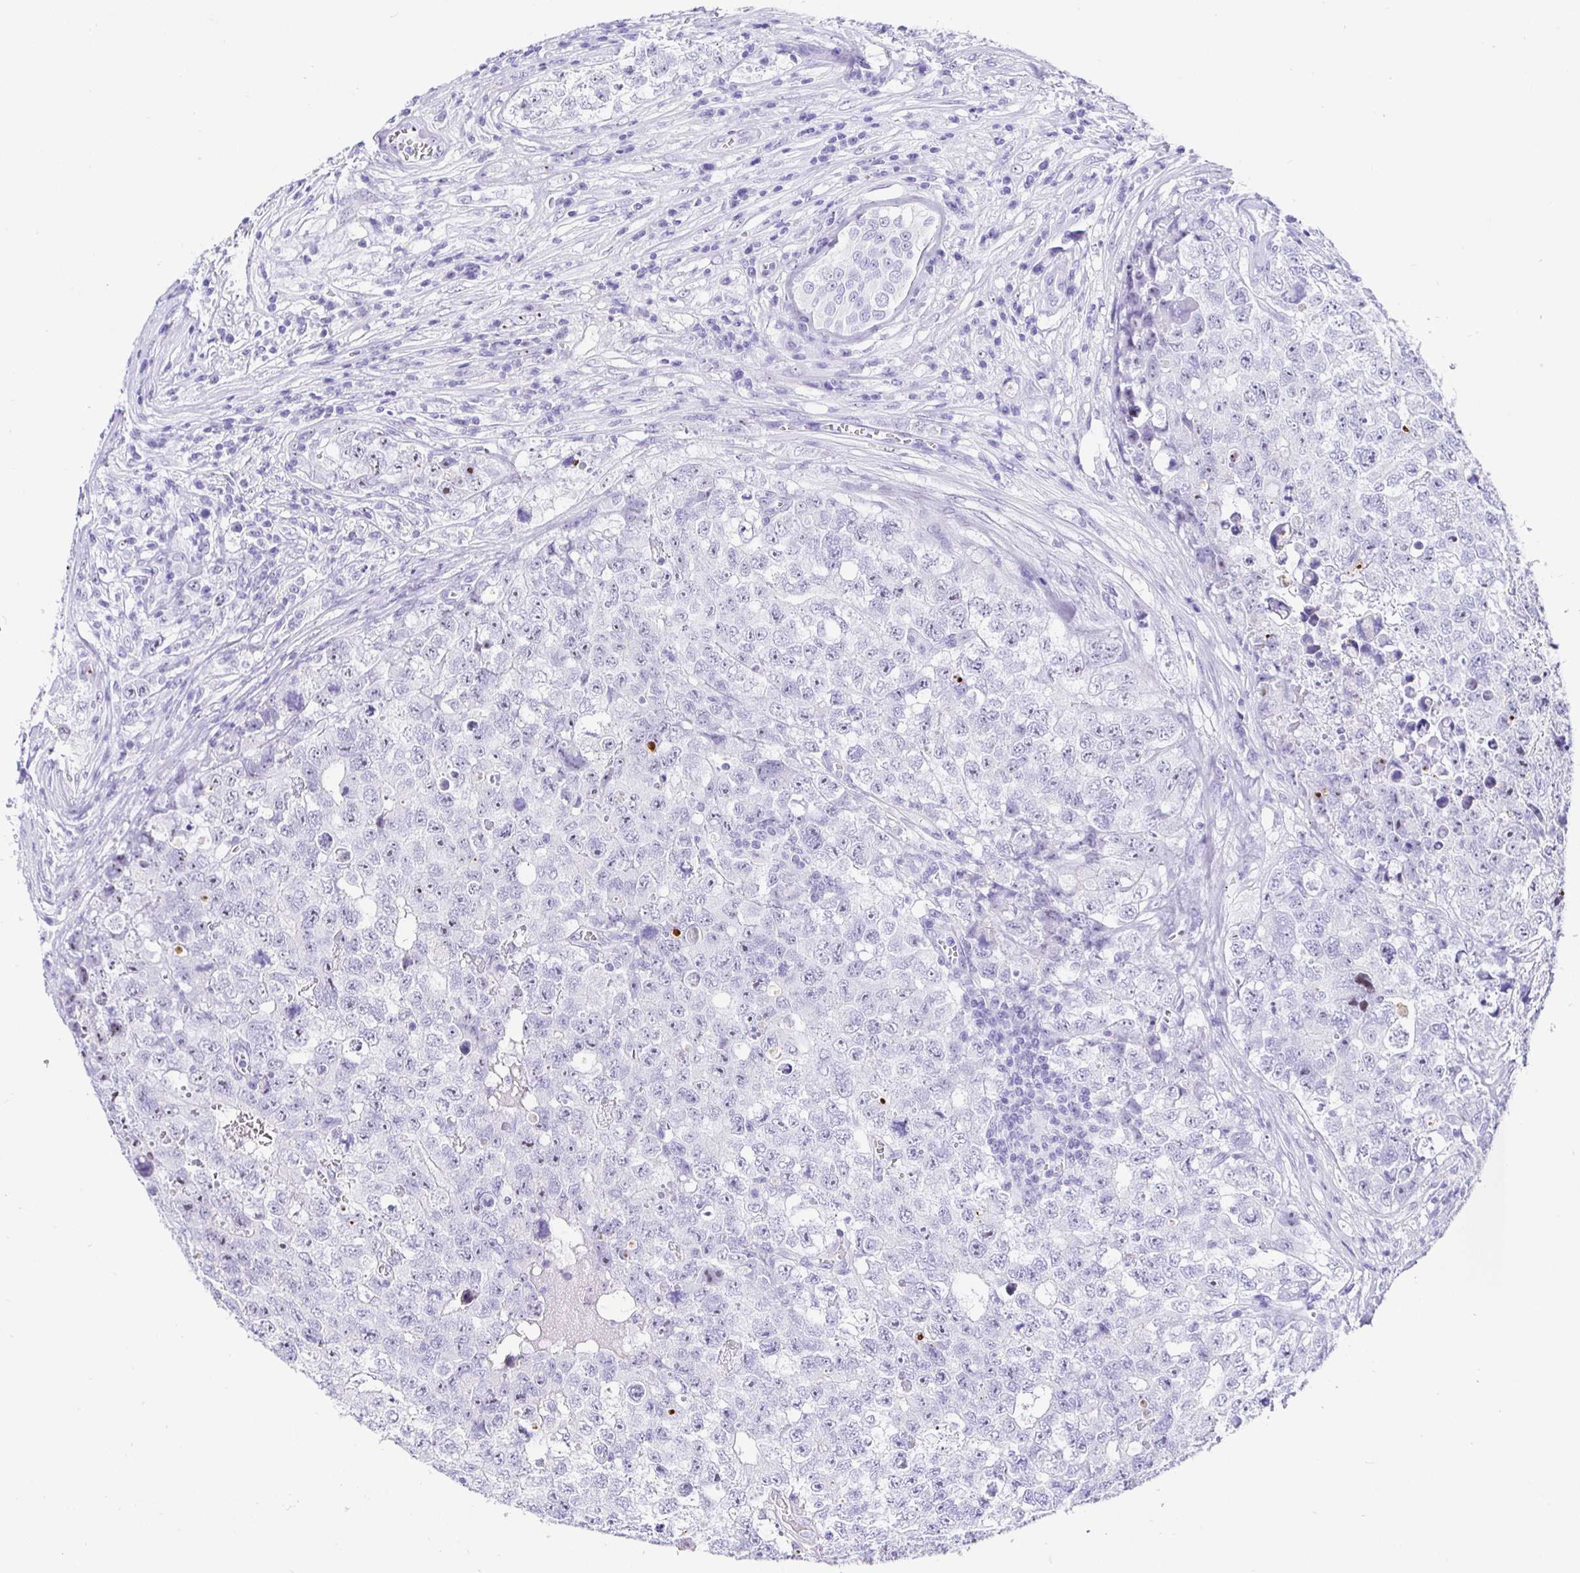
{"staining": {"intensity": "negative", "quantity": "none", "location": "none"}, "tissue": "testis cancer", "cell_type": "Tumor cells", "image_type": "cancer", "snomed": [{"axis": "morphology", "description": "Carcinoma, Embryonal, NOS"}, {"axis": "topography", "description": "Testis"}], "caption": "The histopathology image reveals no significant staining in tumor cells of embryonal carcinoma (testis).", "gene": "PRAMEF19", "patient": {"sex": "male", "age": 18}}